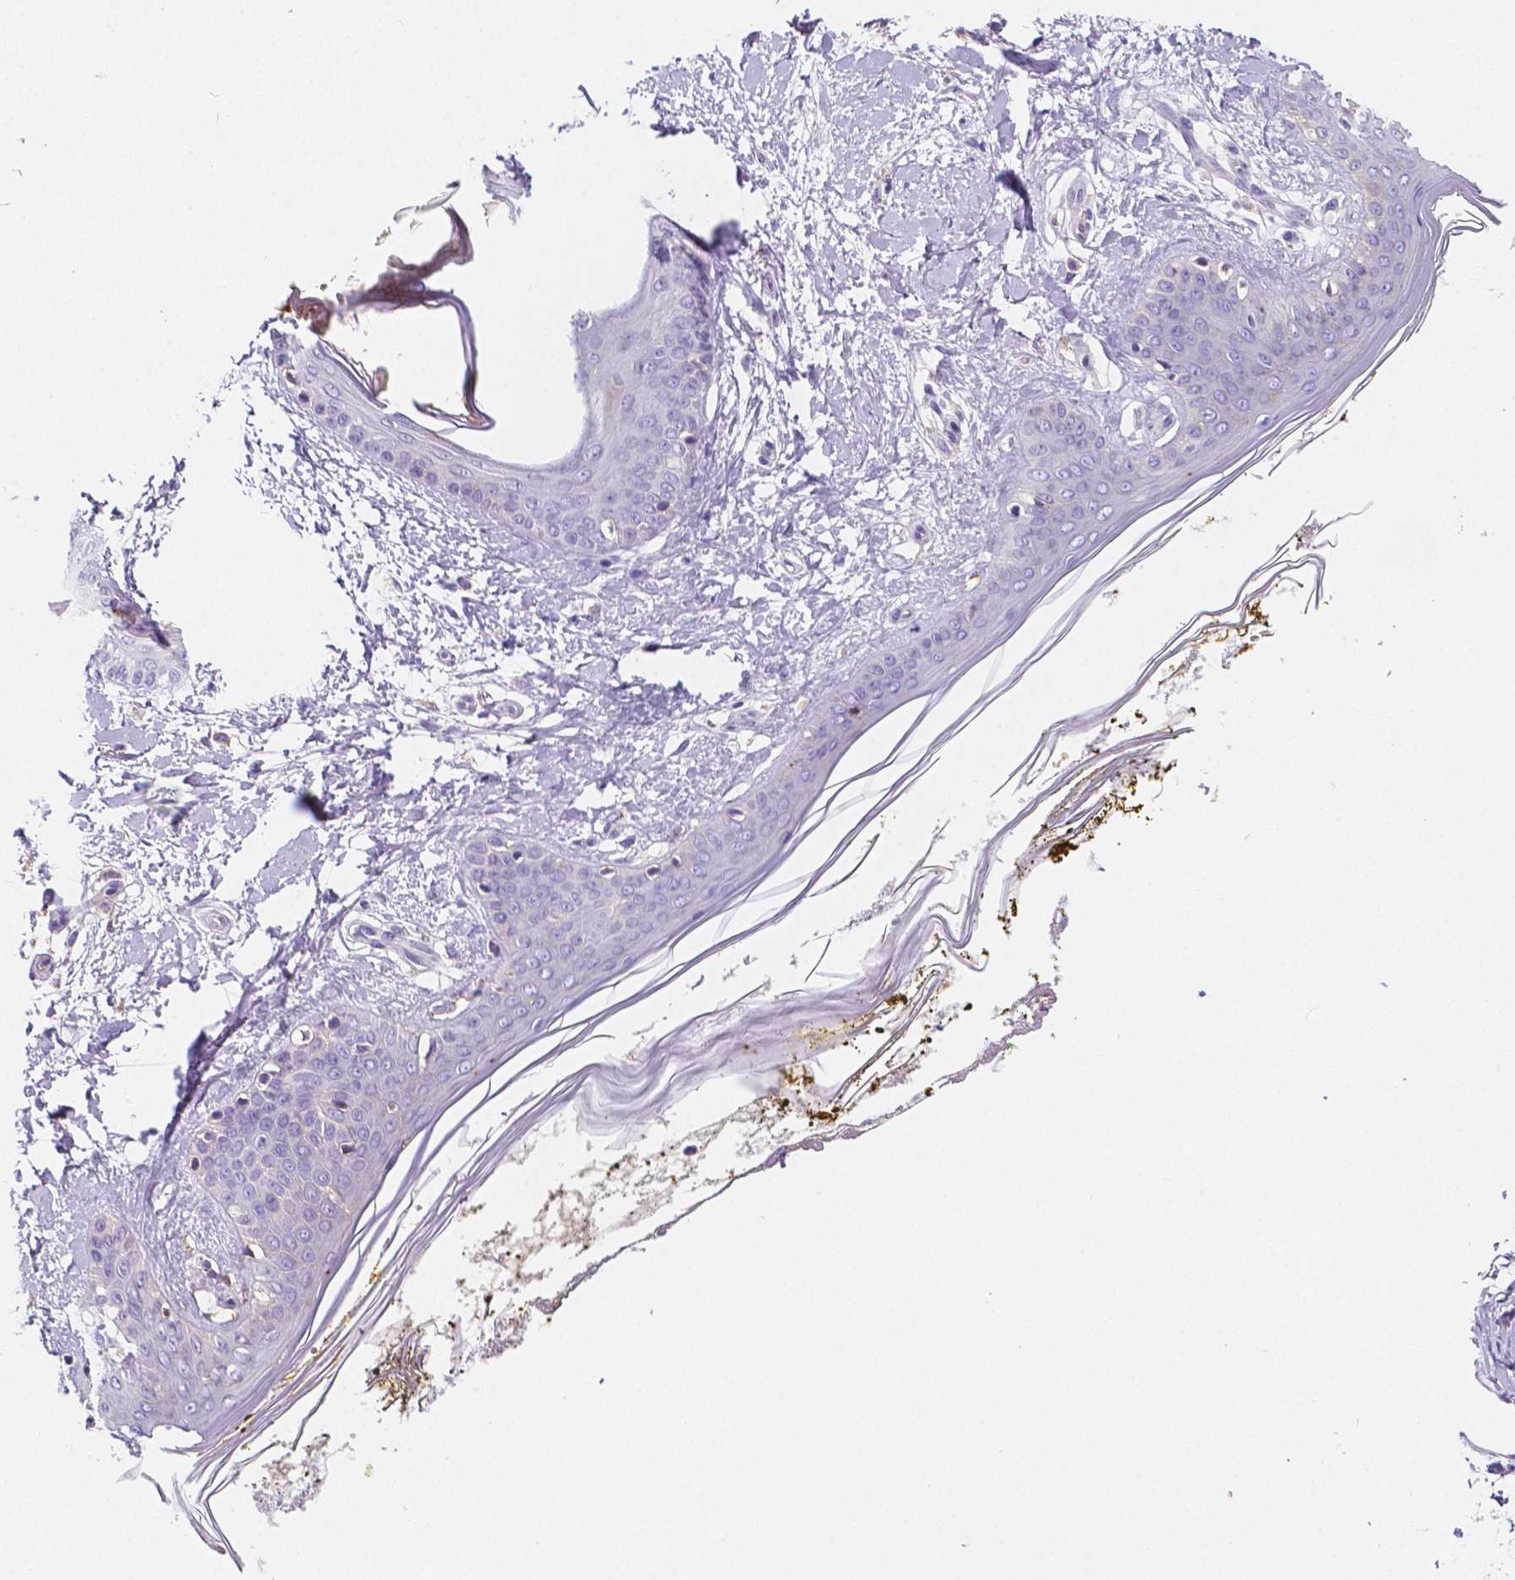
{"staining": {"intensity": "negative", "quantity": "none", "location": "none"}, "tissue": "skin", "cell_type": "Fibroblasts", "image_type": "normal", "snomed": [{"axis": "morphology", "description": "Normal tissue, NOS"}, {"axis": "topography", "description": "Skin"}], "caption": "An immunohistochemistry (IHC) histopathology image of benign skin is shown. There is no staining in fibroblasts of skin. (DAB (3,3'-diaminobenzidine) immunohistochemistry visualized using brightfield microscopy, high magnification).", "gene": "GABRD", "patient": {"sex": "female", "age": 34}}